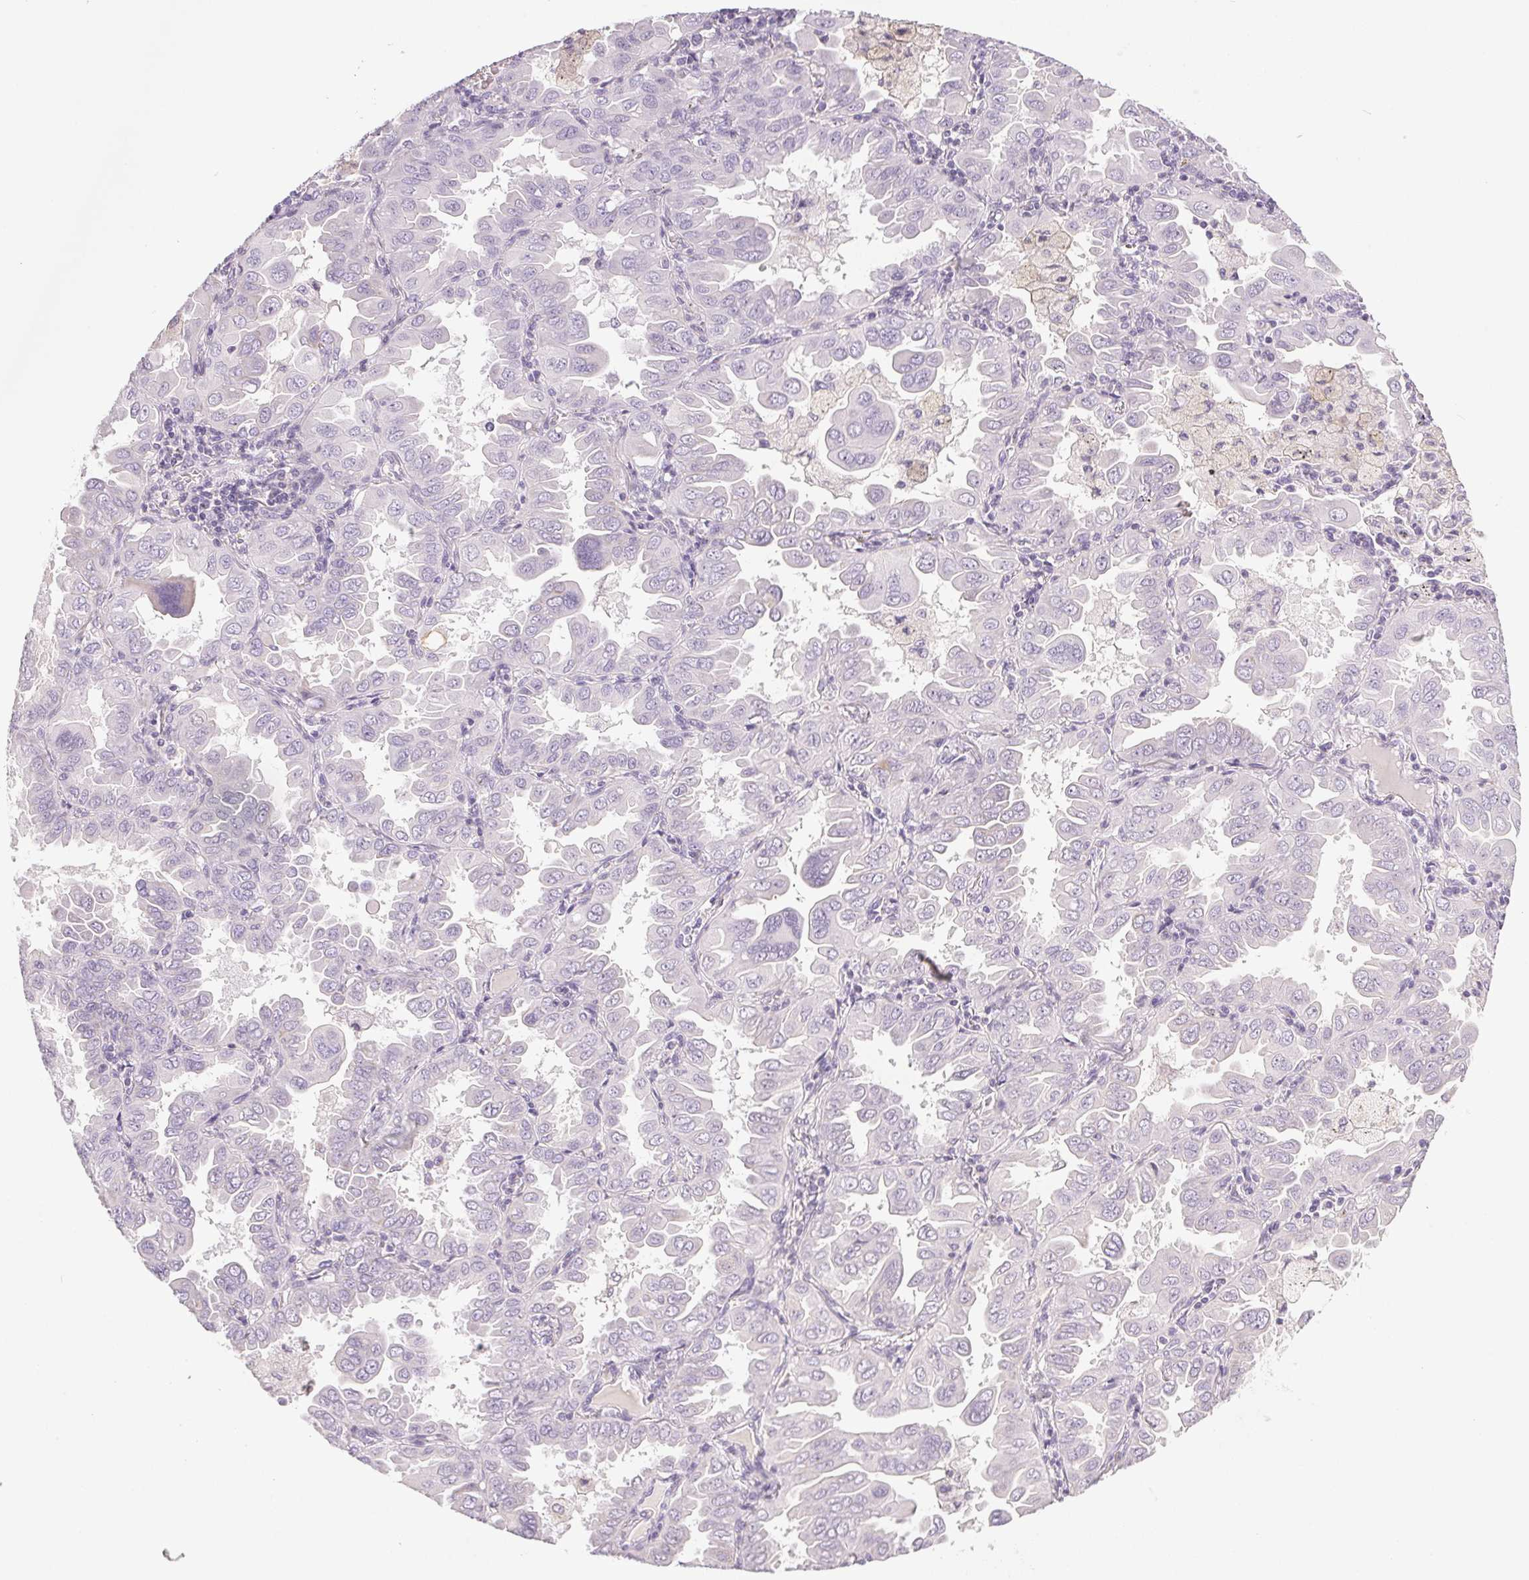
{"staining": {"intensity": "negative", "quantity": "none", "location": "none"}, "tissue": "lung cancer", "cell_type": "Tumor cells", "image_type": "cancer", "snomed": [{"axis": "morphology", "description": "Adenocarcinoma, NOS"}, {"axis": "topography", "description": "Lung"}], "caption": "An image of human lung cancer is negative for staining in tumor cells.", "gene": "COL7A1", "patient": {"sex": "male", "age": 64}}